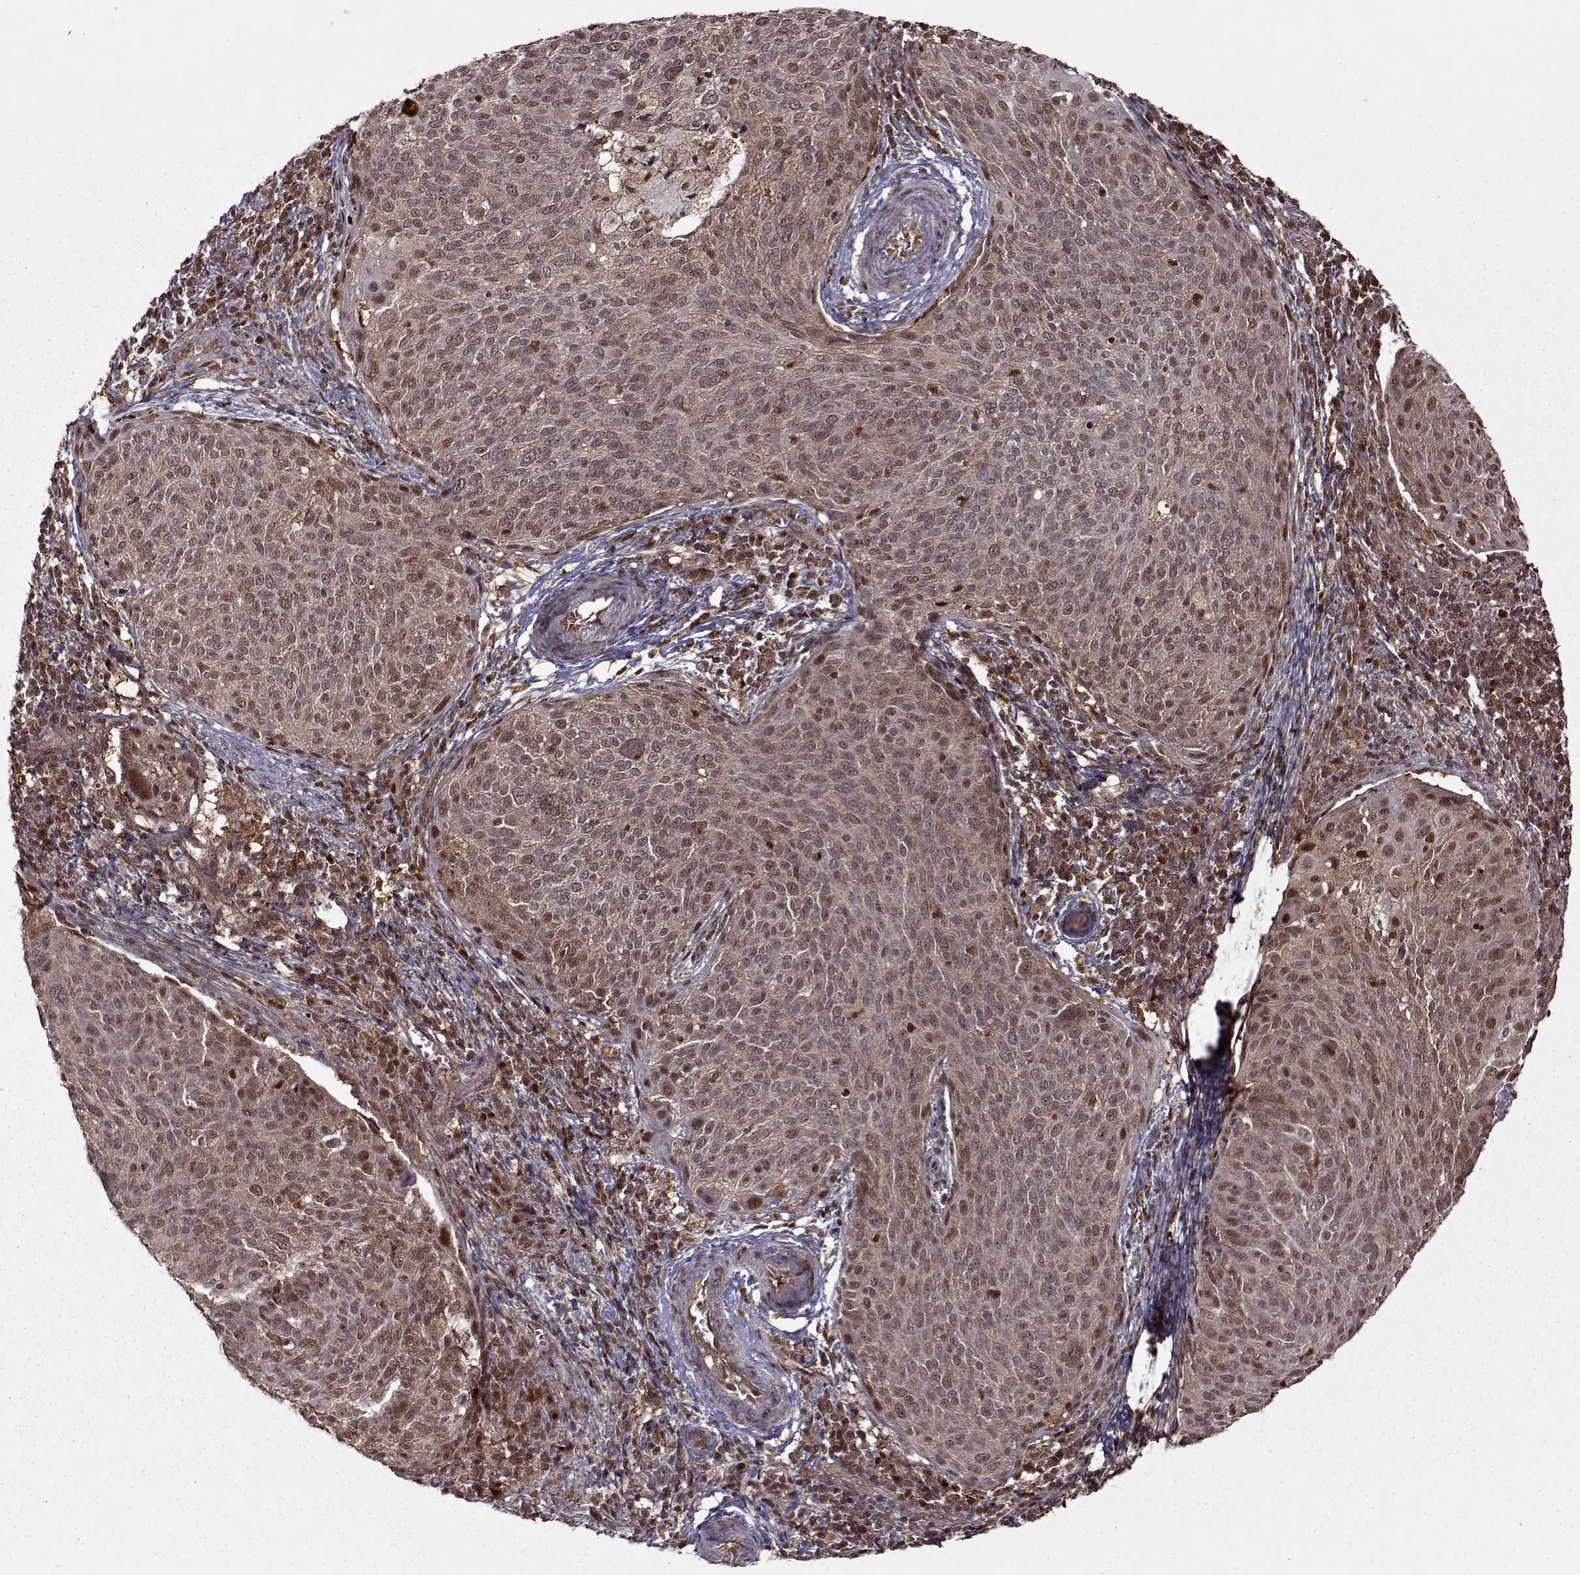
{"staining": {"intensity": "weak", "quantity": "25%-75%", "location": "cytoplasmic/membranous"}, "tissue": "cervical cancer", "cell_type": "Tumor cells", "image_type": "cancer", "snomed": [{"axis": "morphology", "description": "Squamous cell carcinoma, NOS"}, {"axis": "topography", "description": "Cervix"}], "caption": "Brown immunohistochemical staining in human cervical cancer (squamous cell carcinoma) demonstrates weak cytoplasmic/membranous expression in approximately 25%-75% of tumor cells.", "gene": "PSMA7", "patient": {"sex": "female", "age": 39}}